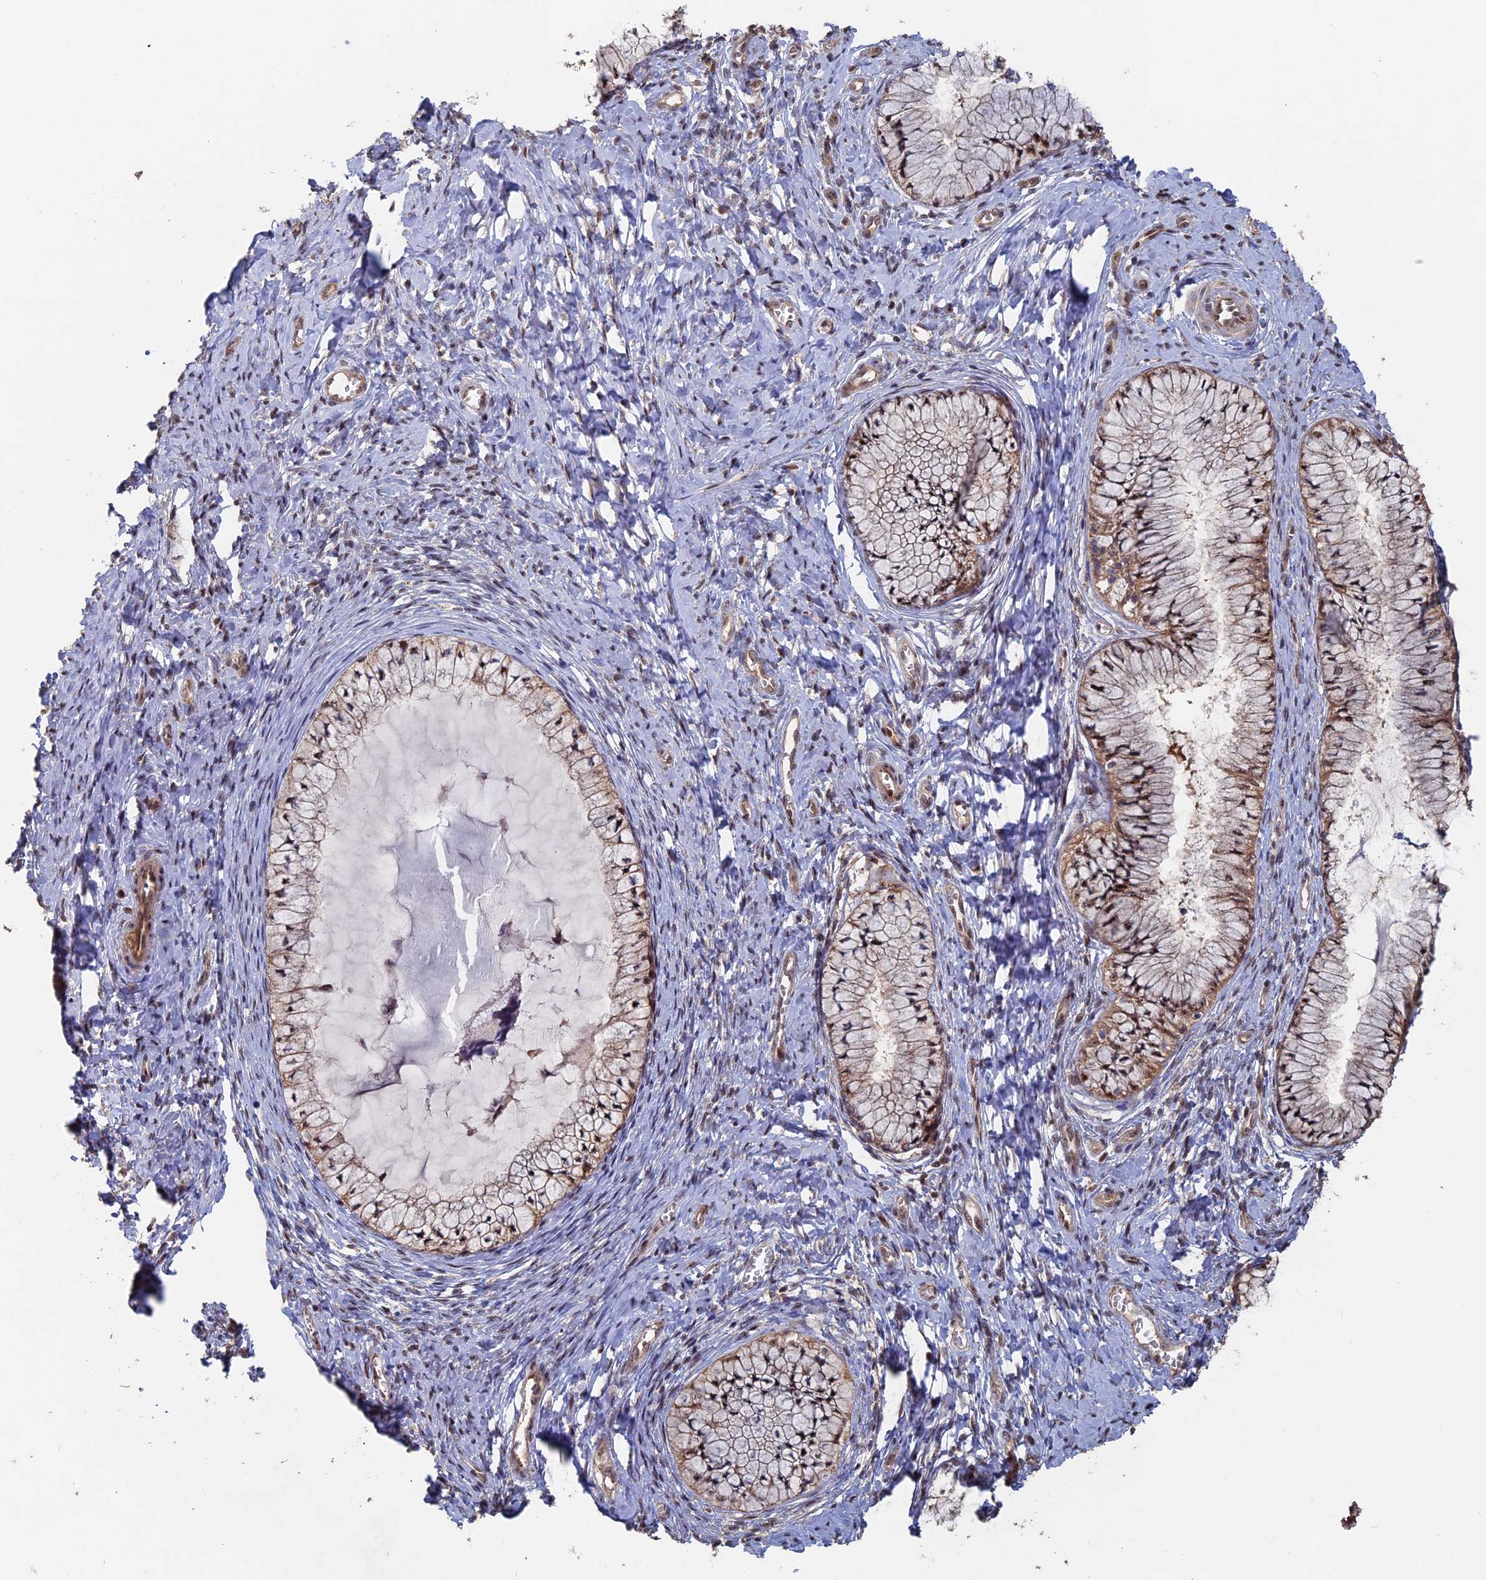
{"staining": {"intensity": "moderate", "quantity": ">75%", "location": "cytoplasmic/membranous"}, "tissue": "cervix", "cell_type": "Glandular cells", "image_type": "normal", "snomed": [{"axis": "morphology", "description": "Normal tissue, NOS"}, {"axis": "topography", "description": "Cervix"}], "caption": "Immunohistochemistry histopathology image of normal cervix: human cervix stained using IHC demonstrates medium levels of moderate protein expression localized specifically in the cytoplasmic/membranous of glandular cells, appearing as a cytoplasmic/membranous brown color.", "gene": "KIAA1328", "patient": {"sex": "female", "age": 42}}